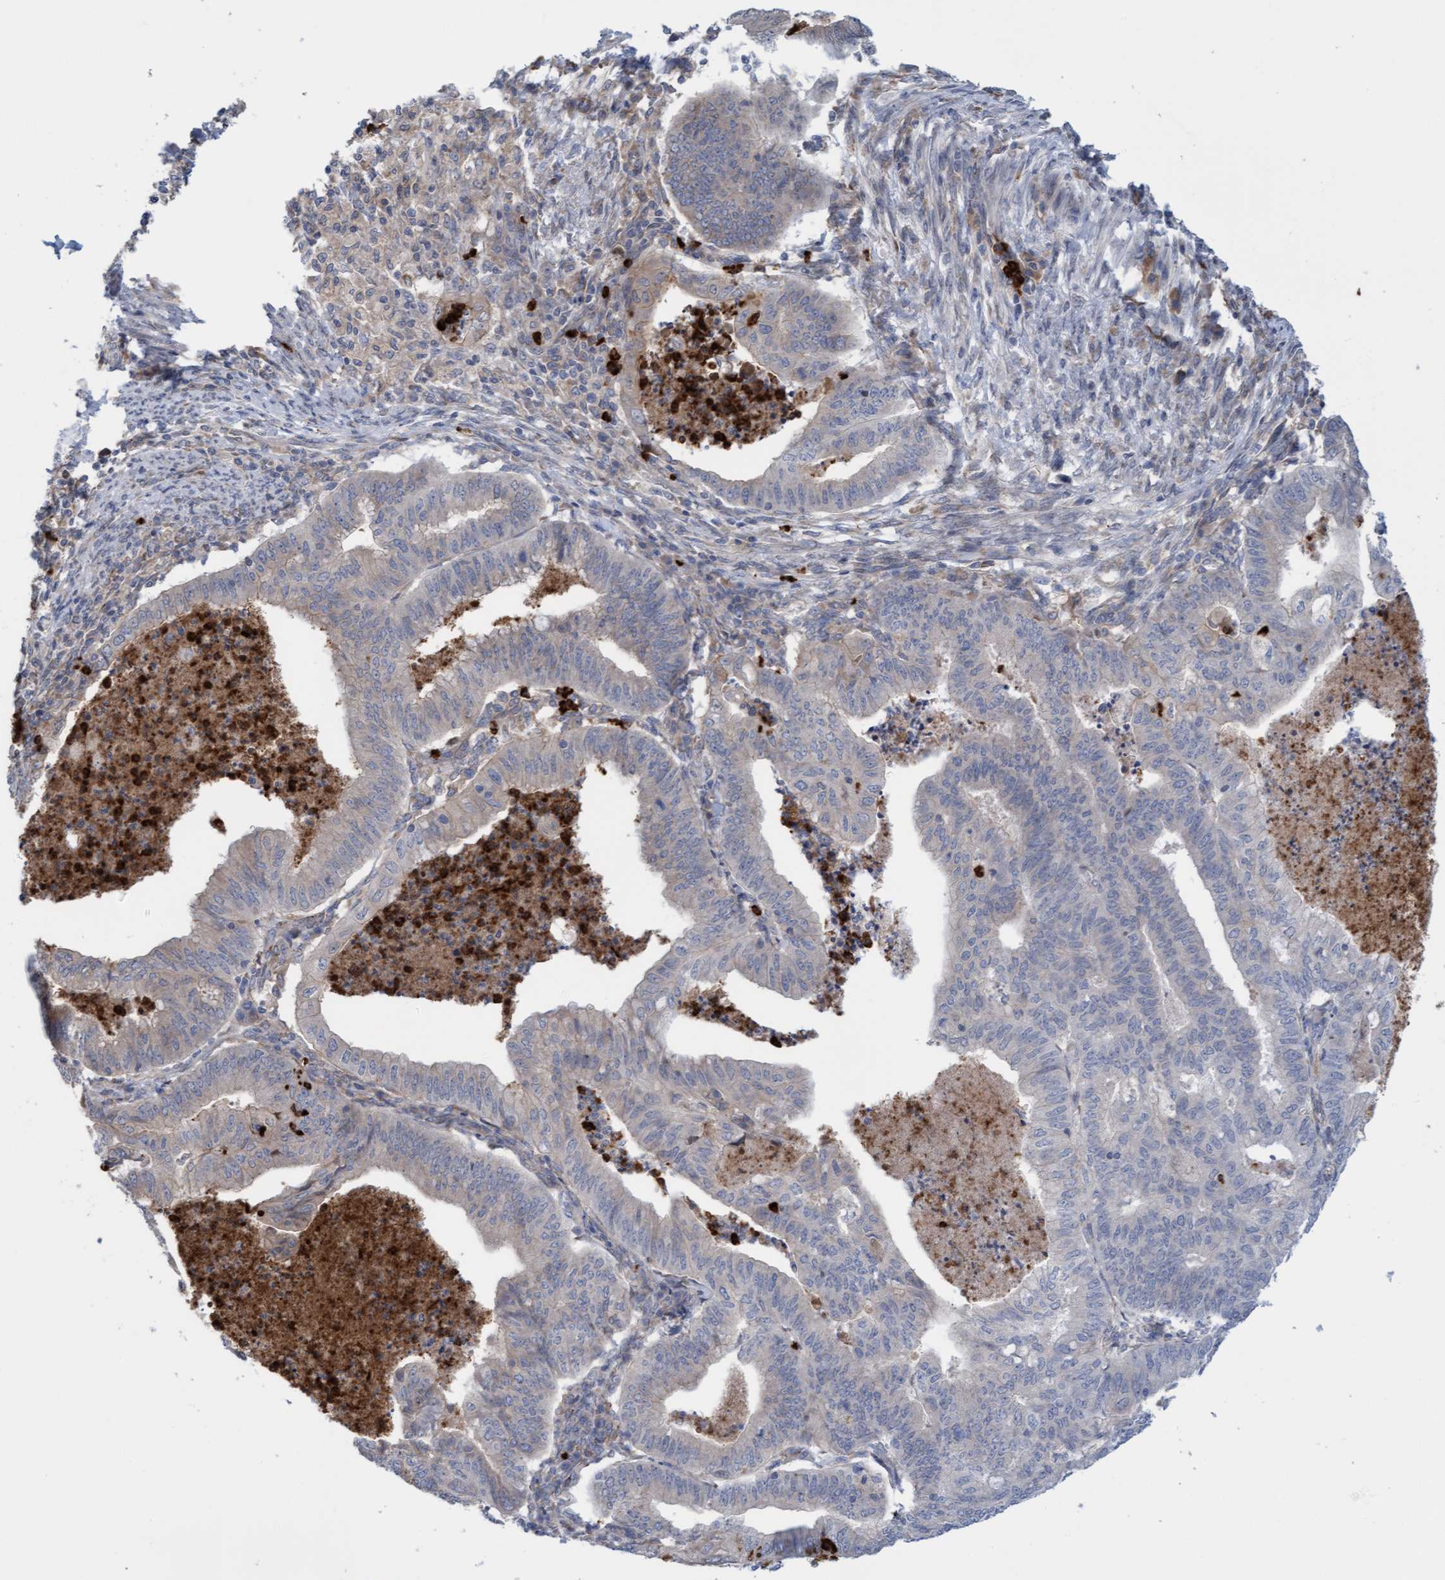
{"staining": {"intensity": "negative", "quantity": "none", "location": "none"}, "tissue": "endometrial cancer", "cell_type": "Tumor cells", "image_type": "cancer", "snomed": [{"axis": "morphology", "description": "Polyp, NOS"}, {"axis": "morphology", "description": "Adenocarcinoma, NOS"}, {"axis": "morphology", "description": "Adenoma, NOS"}, {"axis": "topography", "description": "Endometrium"}], "caption": "Immunohistochemistry histopathology image of neoplastic tissue: endometrial adenoma stained with DAB (3,3'-diaminobenzidine) exhibits no significant protein expression in tumor cells.", "gene": "MMP8", "patient": {"sex": "female", "age": 79}}